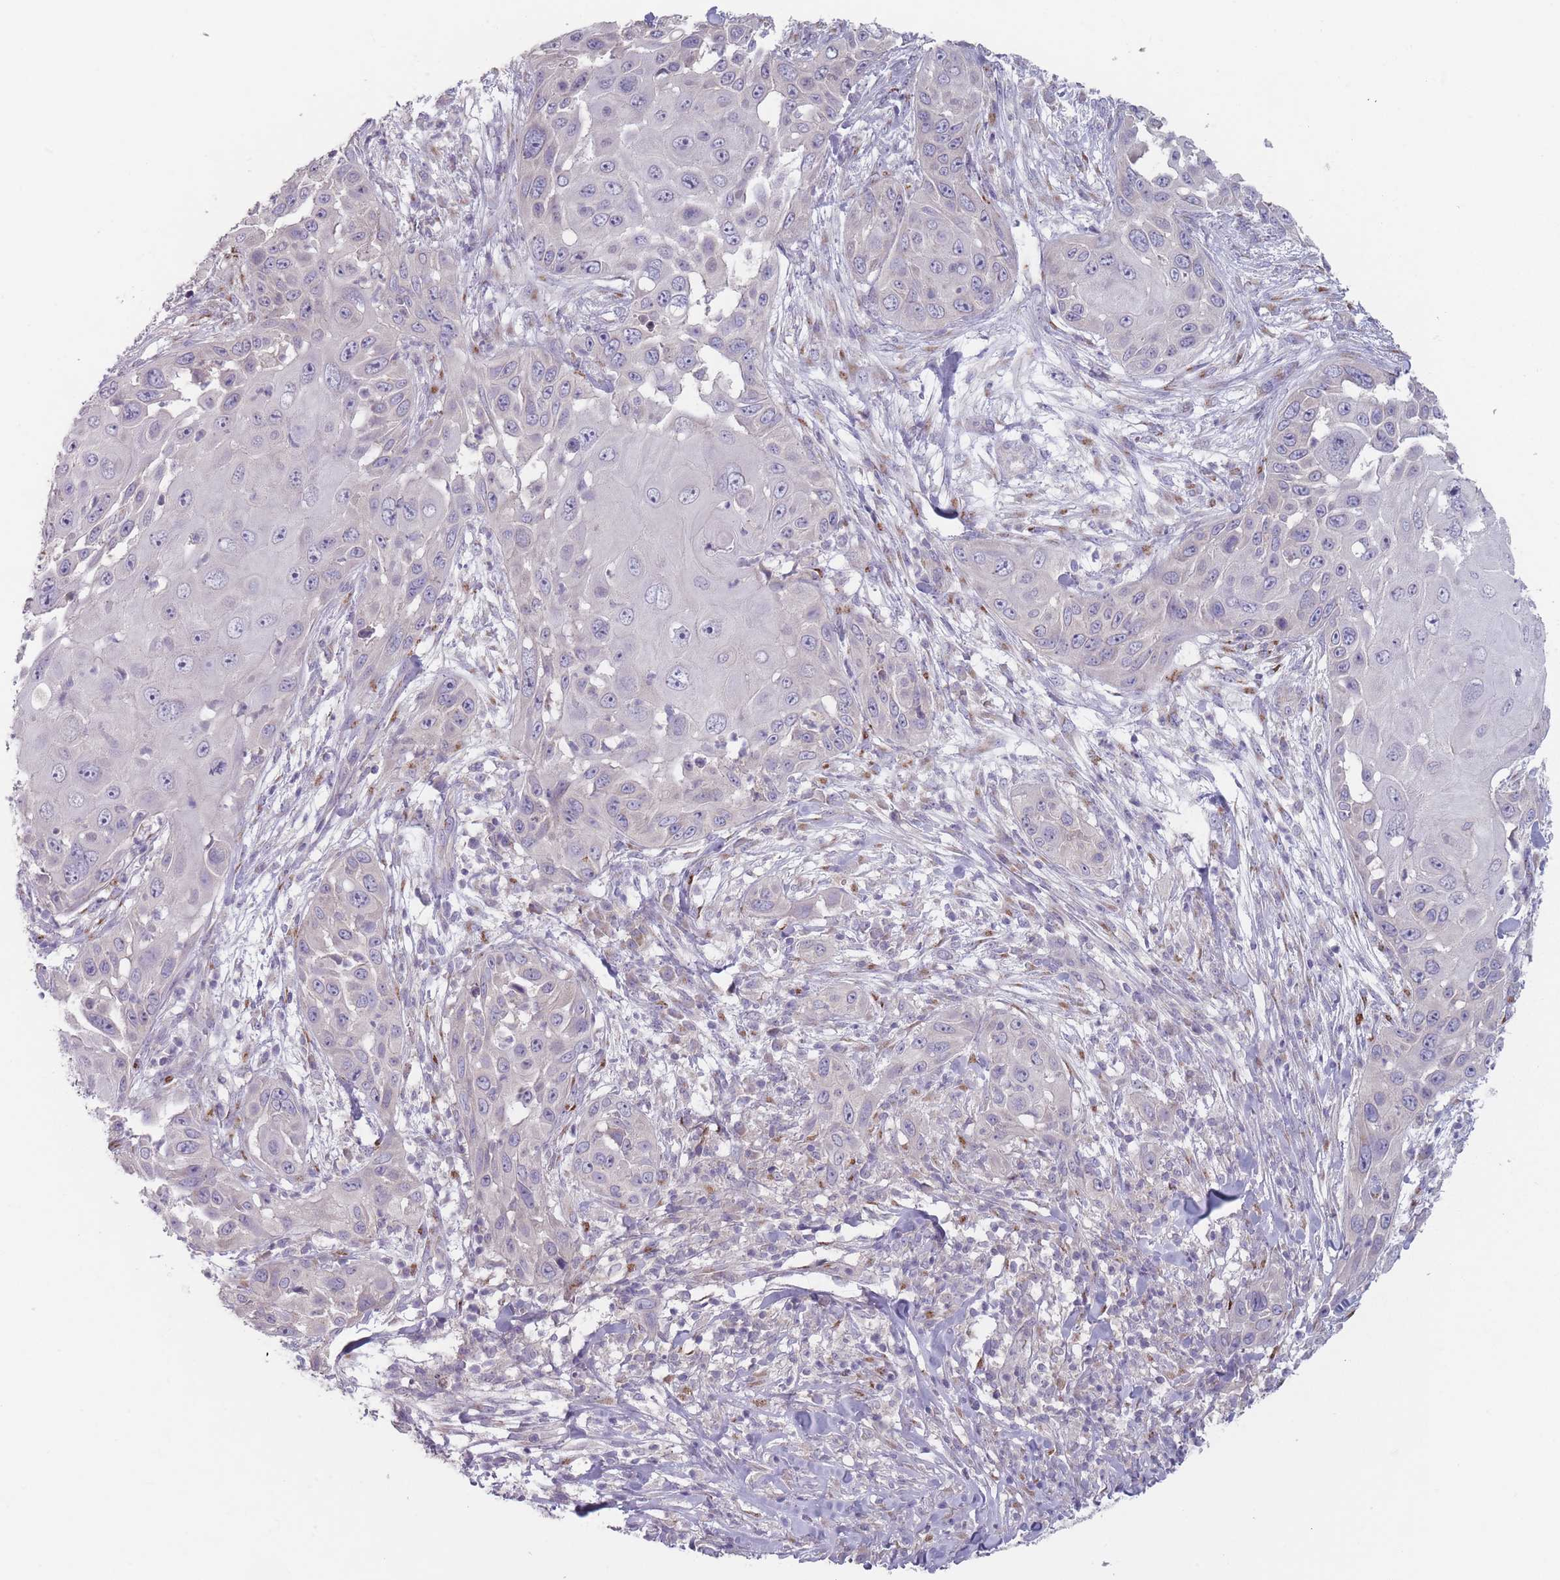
{"staining": {"intensity": "negative", "quantity": "none", "location": "none"}, "tissue": "skin cancer", "cell_type": "Tumor cells", "image_type": "cancer", "snomed": [{"axis": "morphology", "description": "Squamous cell carcinoma, NOS"}, {"axis": "topography", "description": "Skin"}], "caption": "This is a micrograph of immunohistochemistry staining of skin cancer, which shows no expression in tumor cells.", "gene": "AKAIN1", "patient": {"sex": "female", "age": 44}}